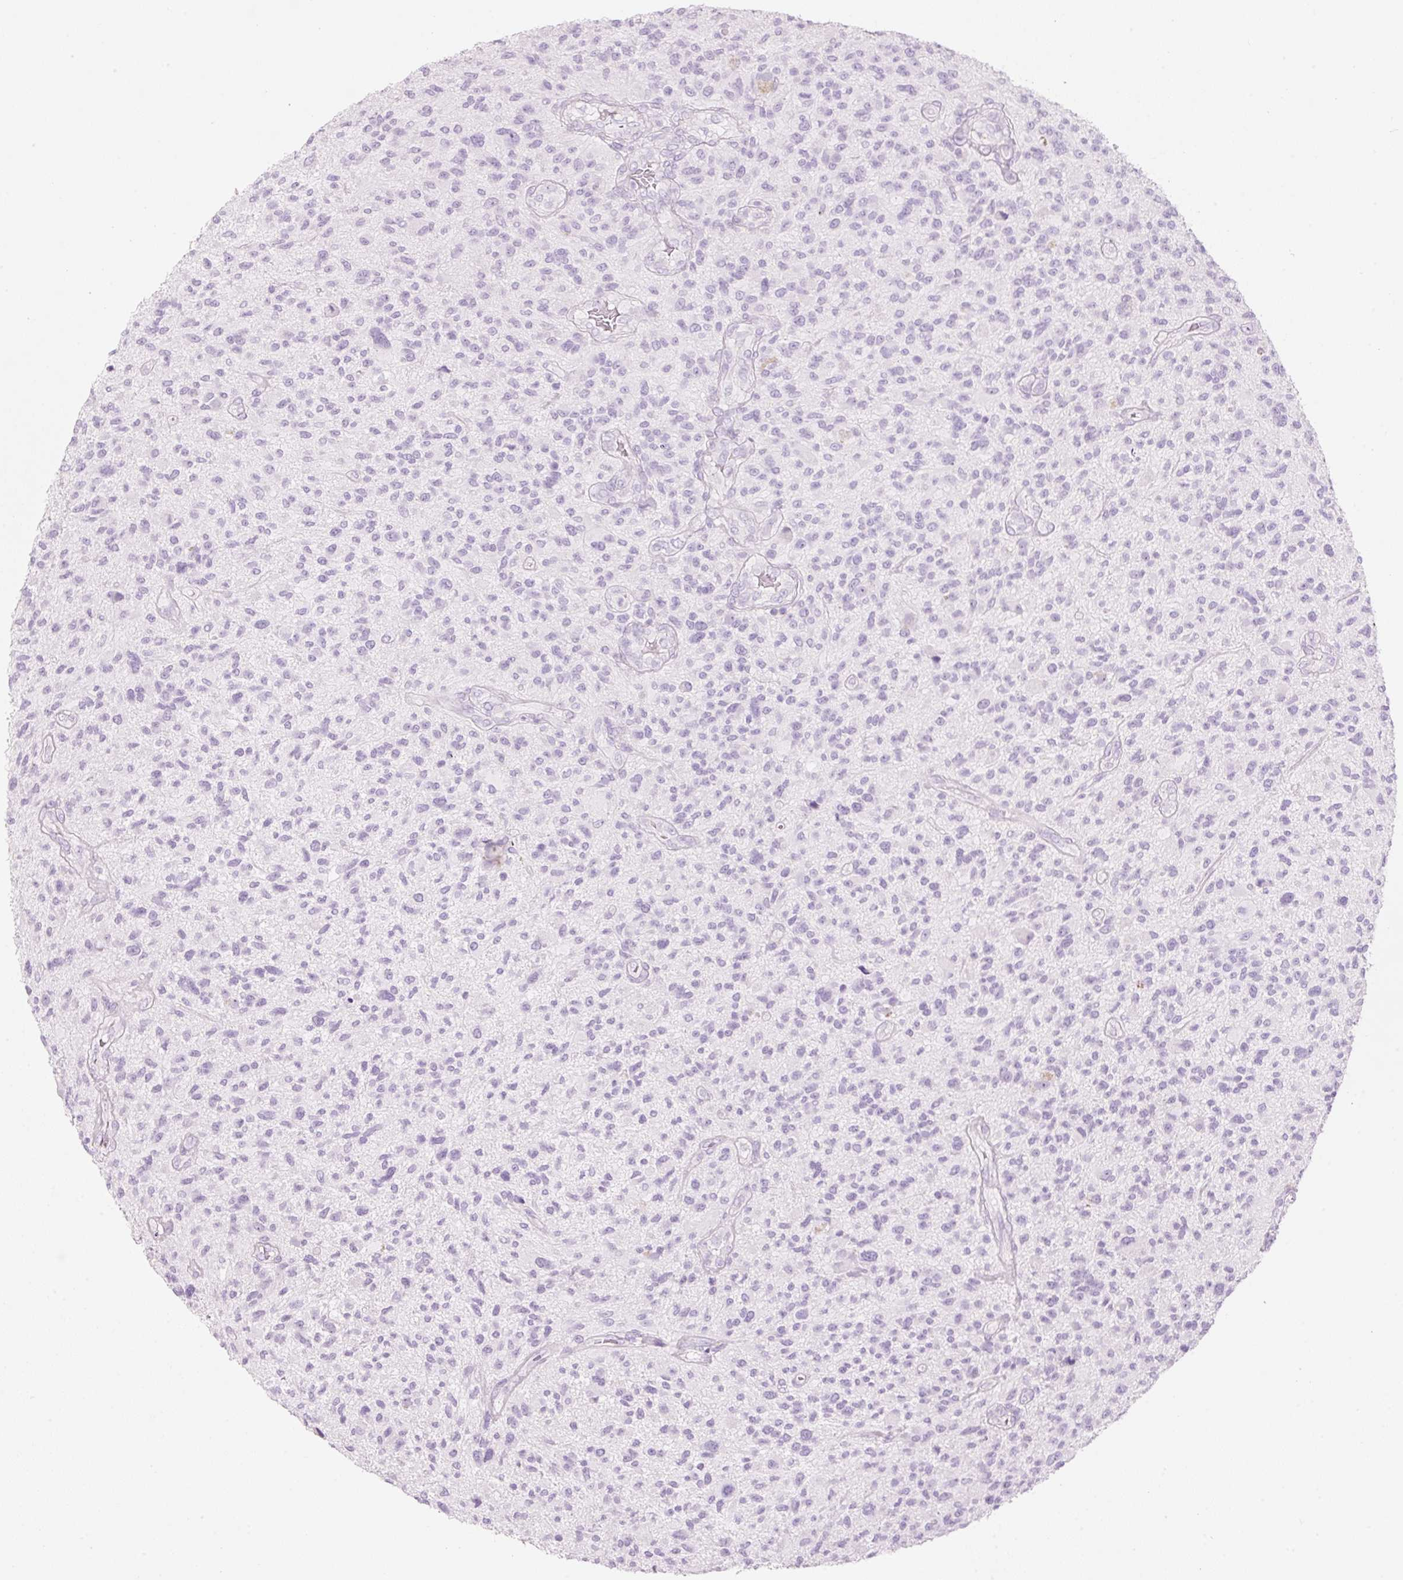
{"staining": {"intensity": "negative", "quantity": "none", "location": "none"}, "tissue": "glioma", "cell_type": "Tumor cells", "image_type": "cancer", "snomed": [{"axis": "morphology", "description": "Glioma, malignant, High grade"}, {"axis": "topography", "description": "Brain"}], "caption": "High power microscopy photomicrograph of an IHC photomicrograph of glioma, revealing no significant positivity in tumor cells.", "gene": "CMA1", "patient": {"sex": "male", "age": 47}}